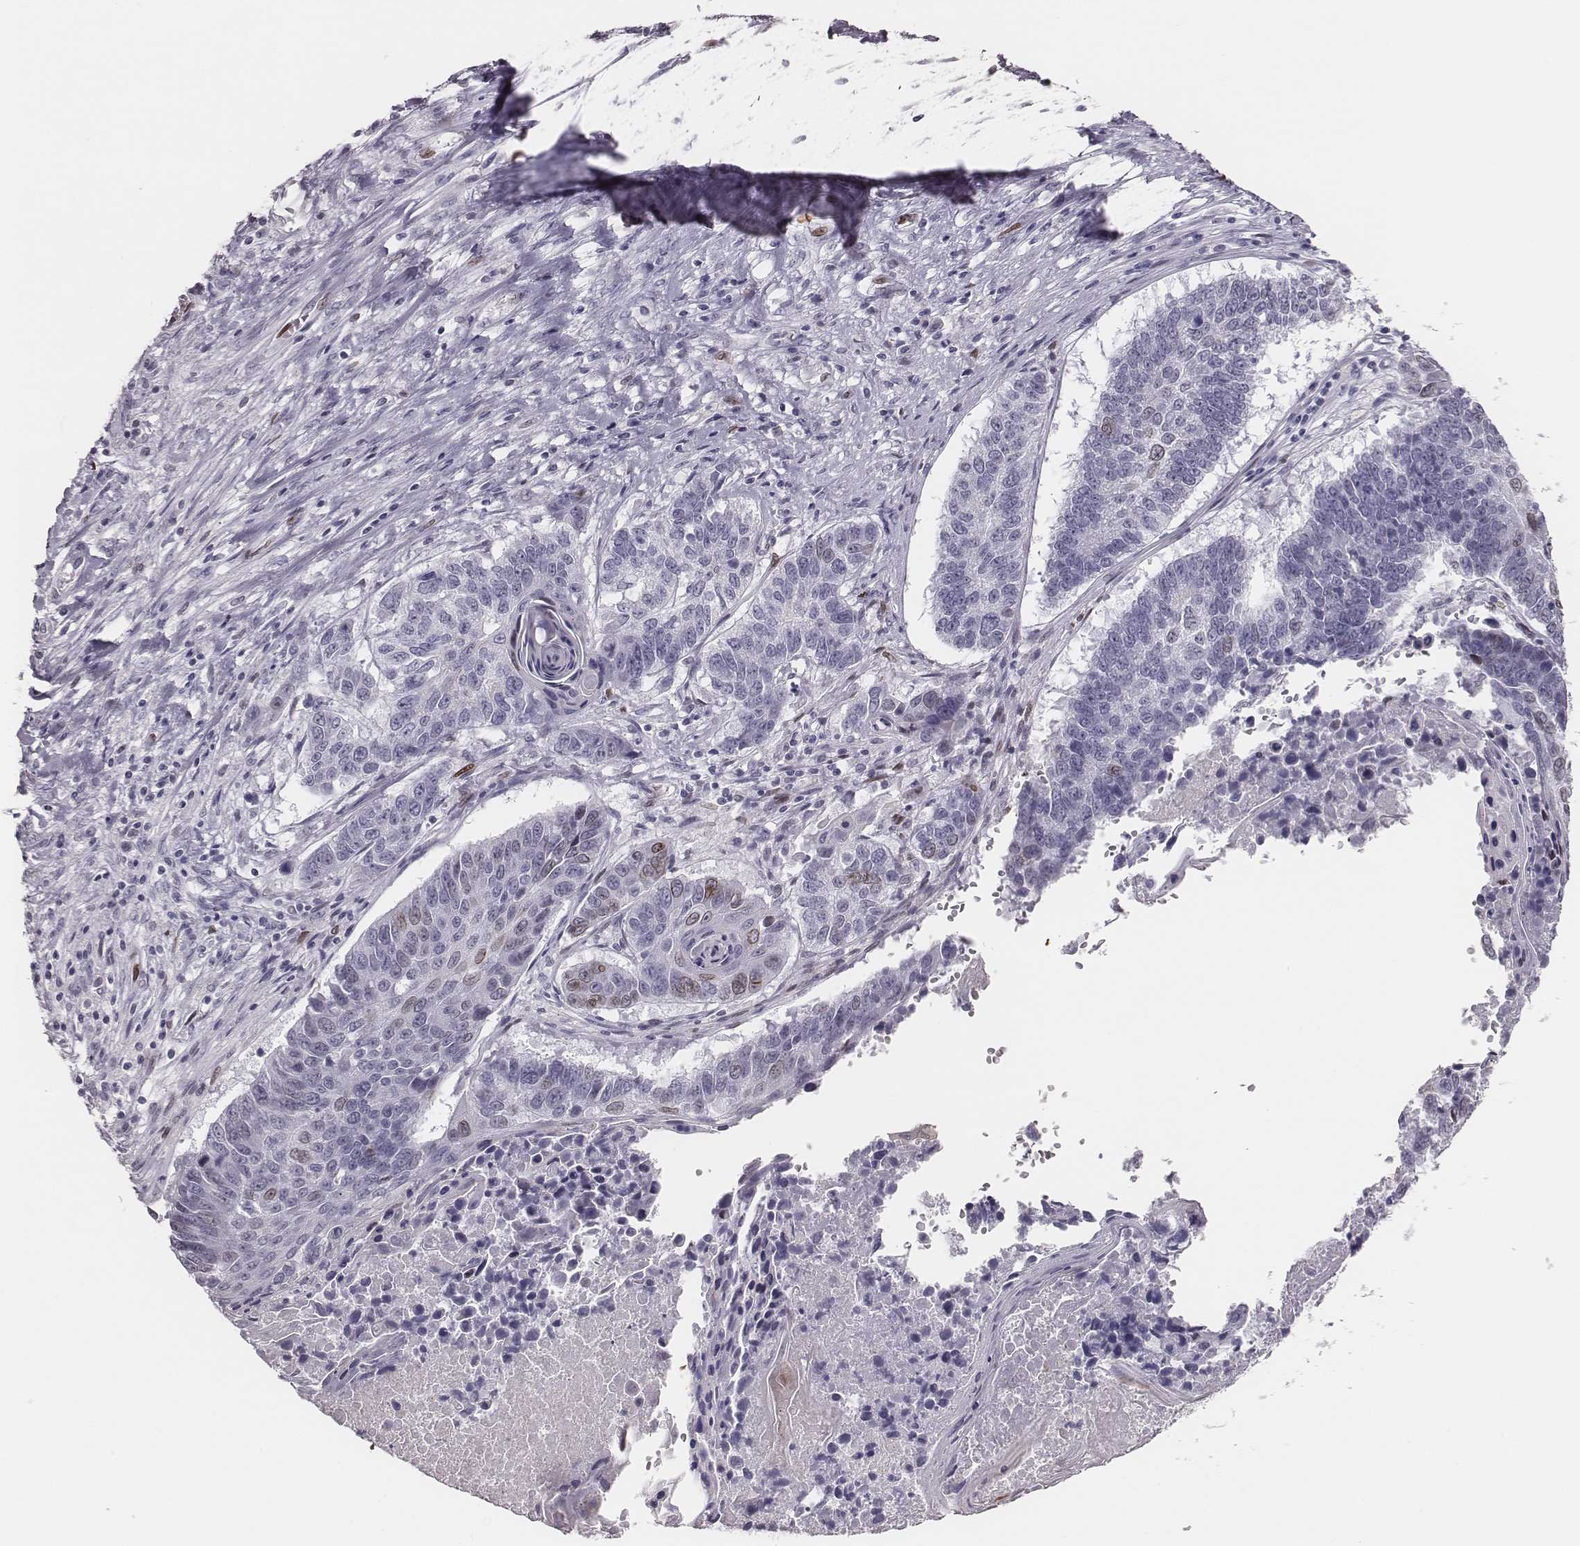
{"staining": {"intensity": "weak", "quantity": "<25%", "location": "nuclear"}, "tissue": "lung cancer", "cell_type": "Tumor cells", "image_type": "cancer", "snomed": [{"axis": "morphology", "description": "Squamous cell carcinoma, NOS"}, {"axis": "topography", "description": "Lung"}], "caption": "Immunohistochemistry of lung squamous cell carcinoma exhibits no staining in tumor cells. The staining was performed using DAB (3,3'-diaminobenzidine) to visualize the protein expression in brown, while the nuclei were stained in blue with hematoxylin (Magnification: 20x).", "gene": "ADGRF4", "patient": {"sex": "male", "age": 73}}